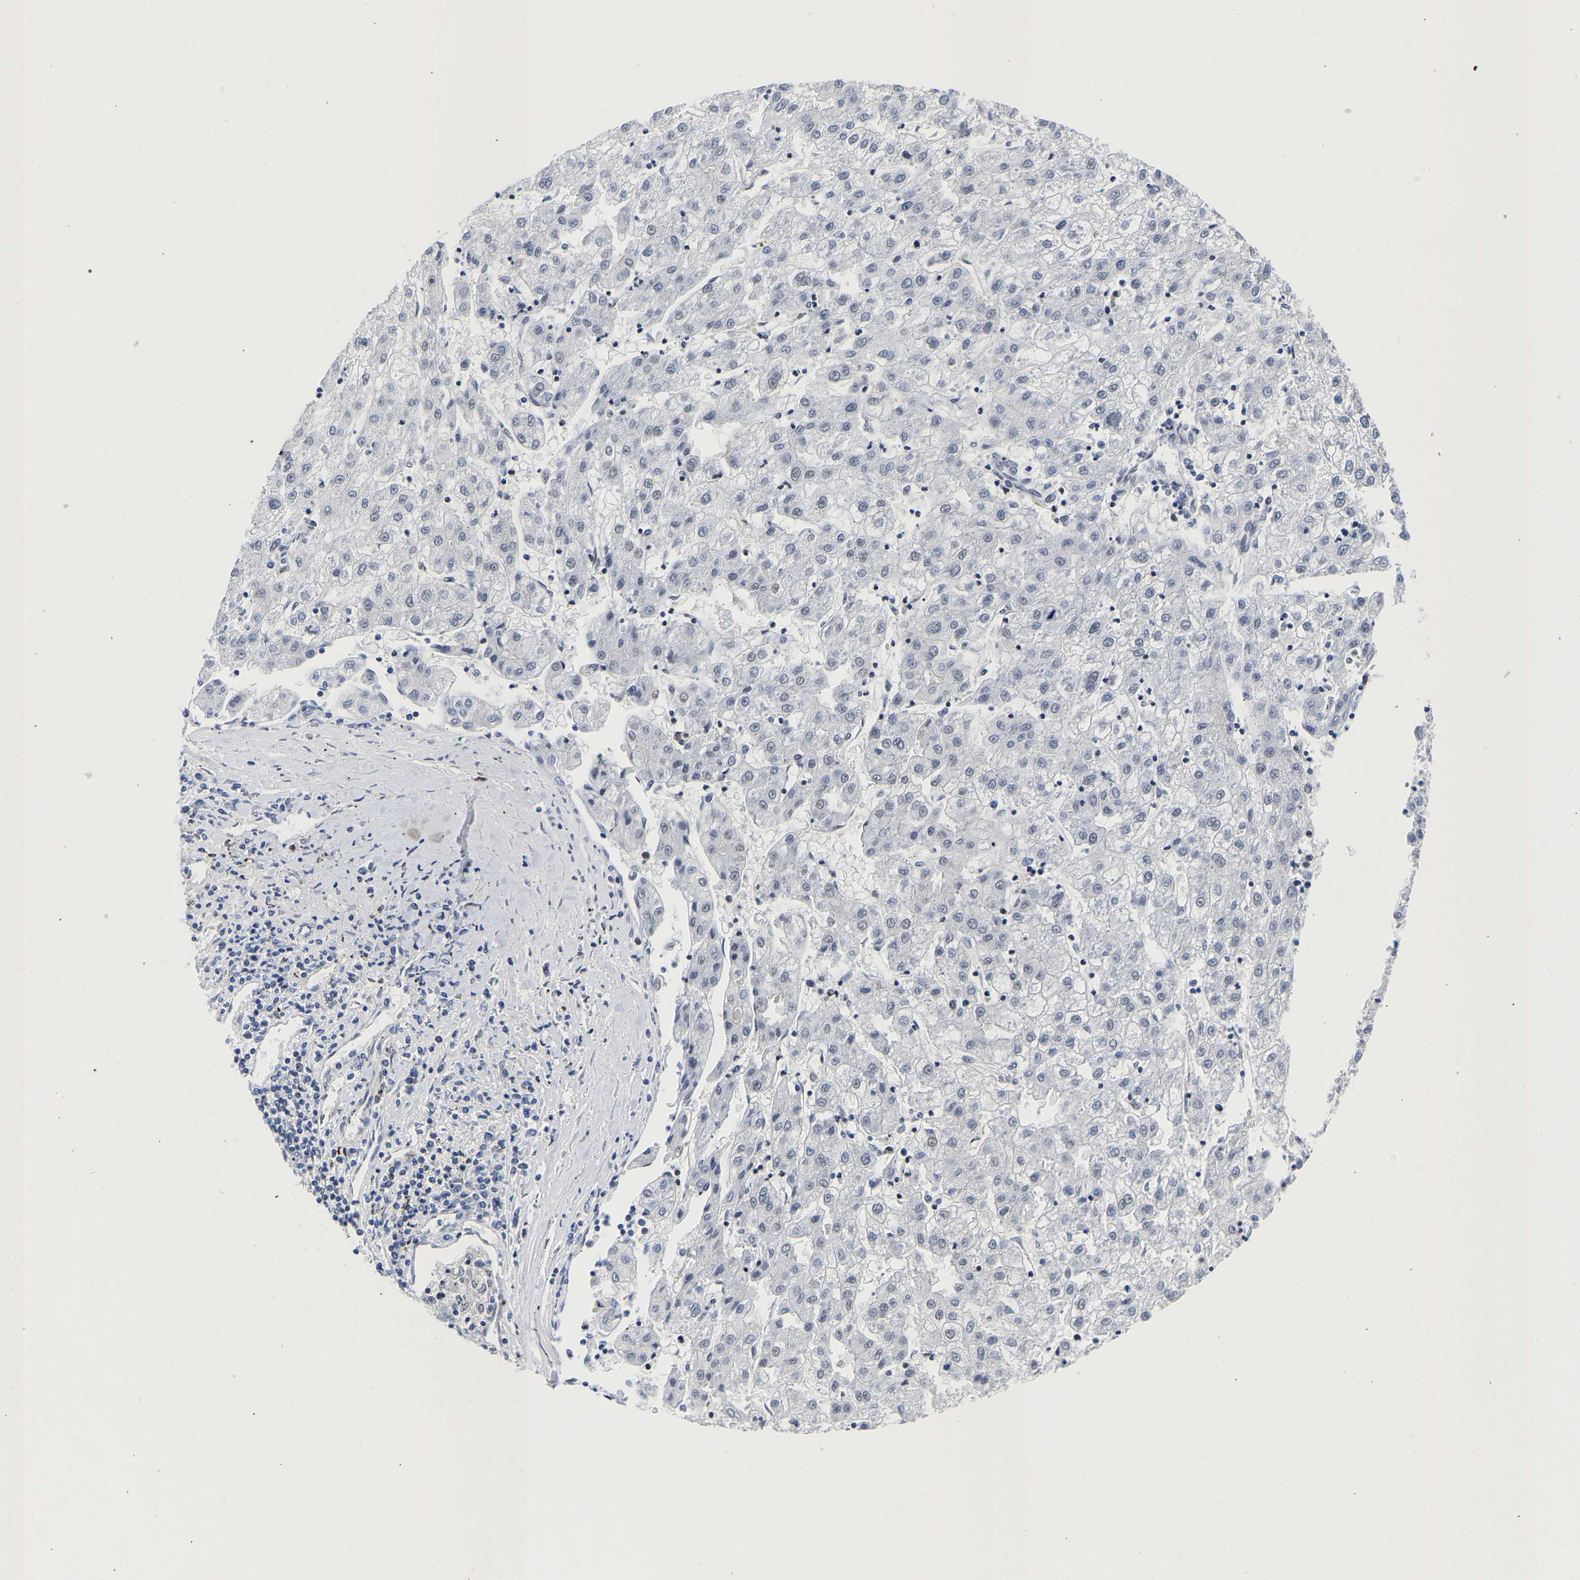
{"staining": {"intensity": "negative", "quantity": "none", "location": "none"}, "tissue": "liver cancer", "cell_type": "Tumor cells", "image_type": "cancer", "snomed": [{"axis": "morphology", "description": "Carcinoma, Hepatocellular, NOS"}, {"axis": "topography", "description": "Liver"}], "caption": "Immunohistochemistry (IHC) of liver hepatocellular carcinoma demonstrates no staining in tumor cells.", "gene": "CCDC6", "patient": {"sex": "male", "age": 72}}